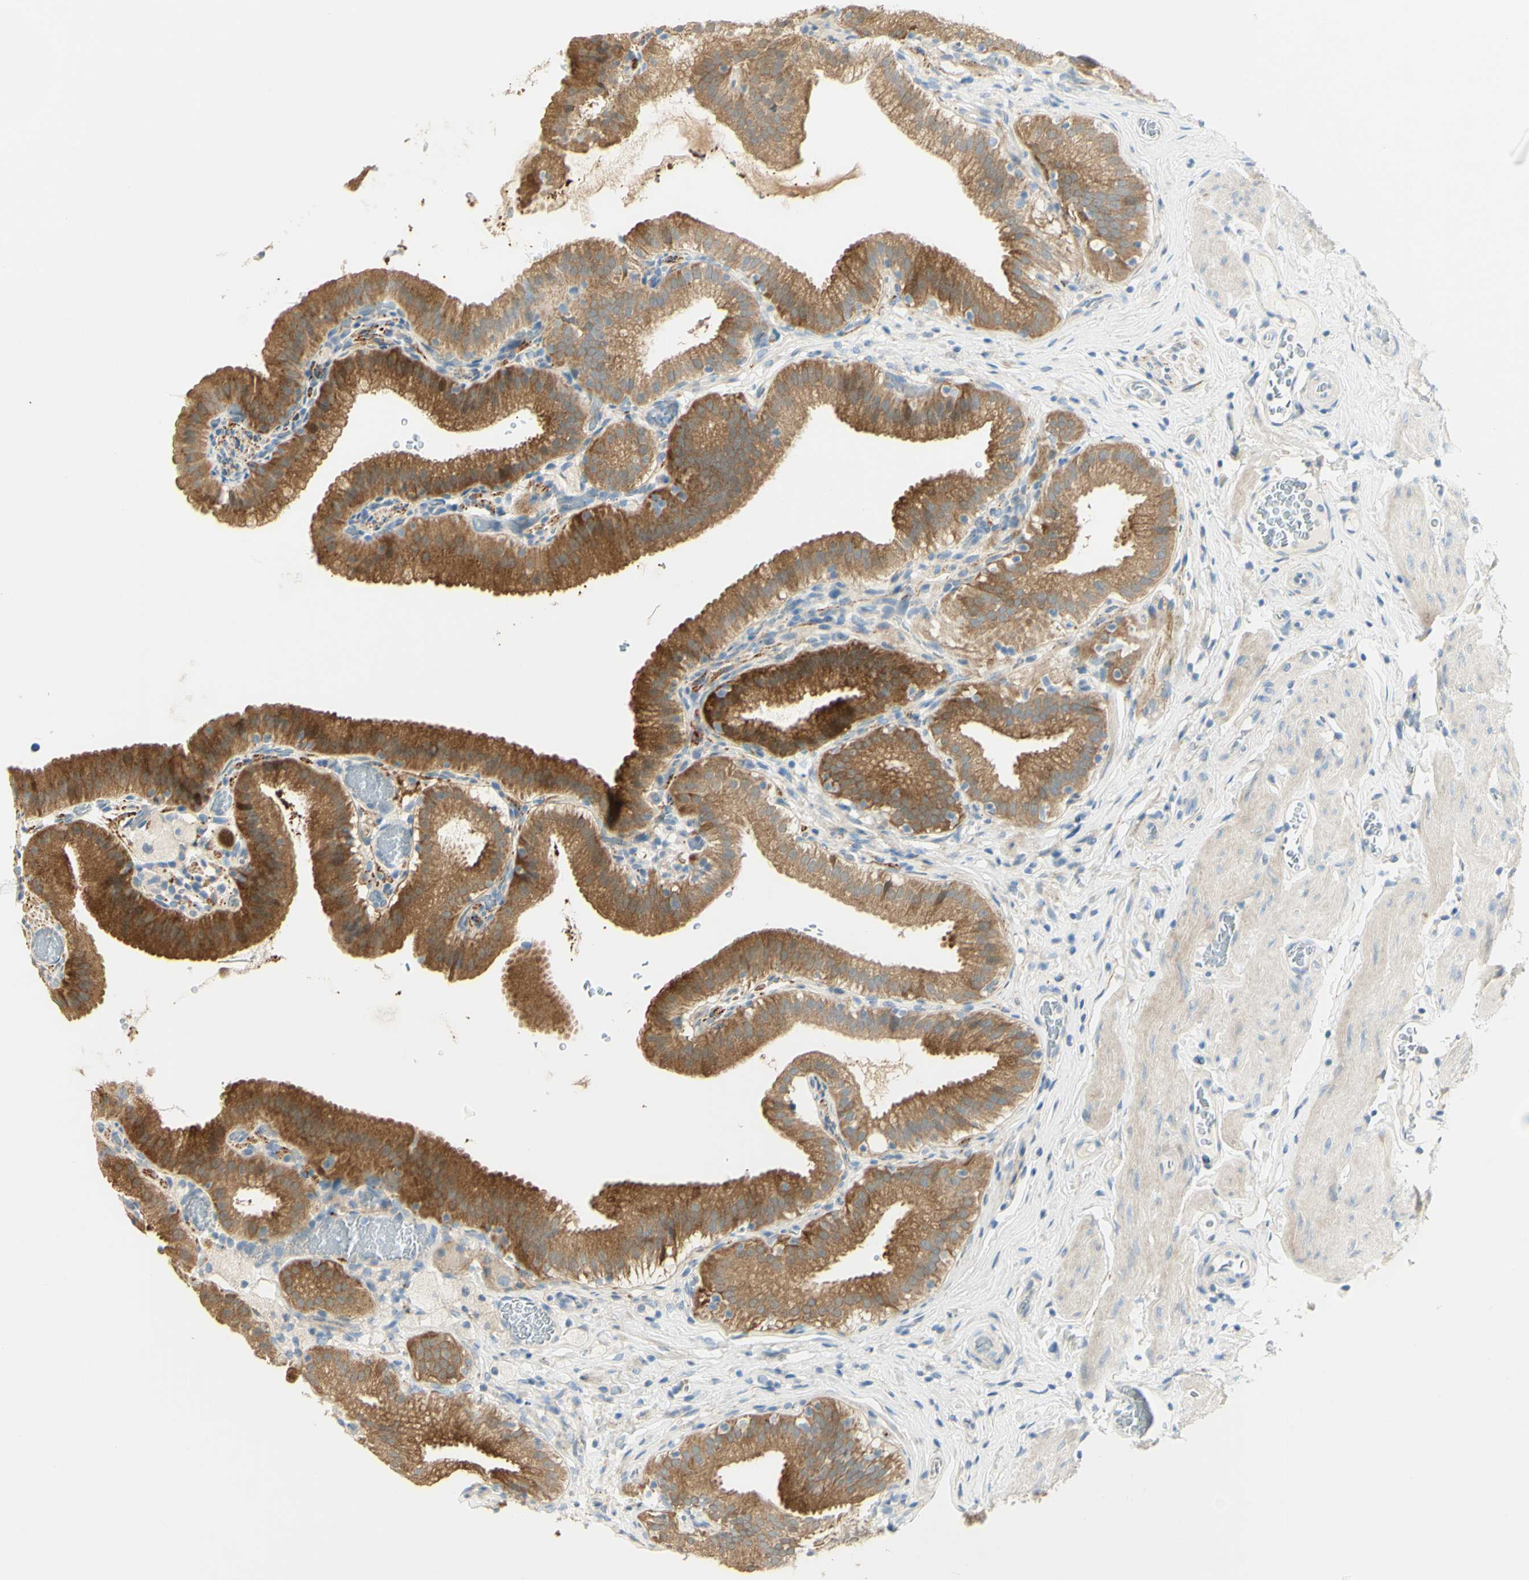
{"staining": {"intensity": "moderate", "quantity": ">75%", "location": "cytoplasmic/membranous"}, "tissue": "gallbladder", "cell_type": "Glandular cells", "image_type": "normal", "snomed": [{"axis": "morphology", "description": "Normal tissue, NOS"}, {"axis": "topography", "description": "Gallbladder"}], "caption": "Protein positivity by immunohistochemistry (IHC) shows moderate cytoplasmic/membranous expression in about >75% of glandular cells in normal gallbladder. The staining is performed using DAB (3,3'-diaminobenzidine) brown chromogen to label protein expression. The nuclei are counter-stained blue using hematoxylin.", "gene": "GCNT3", "patient": {"sex": "male", "age": 54}}